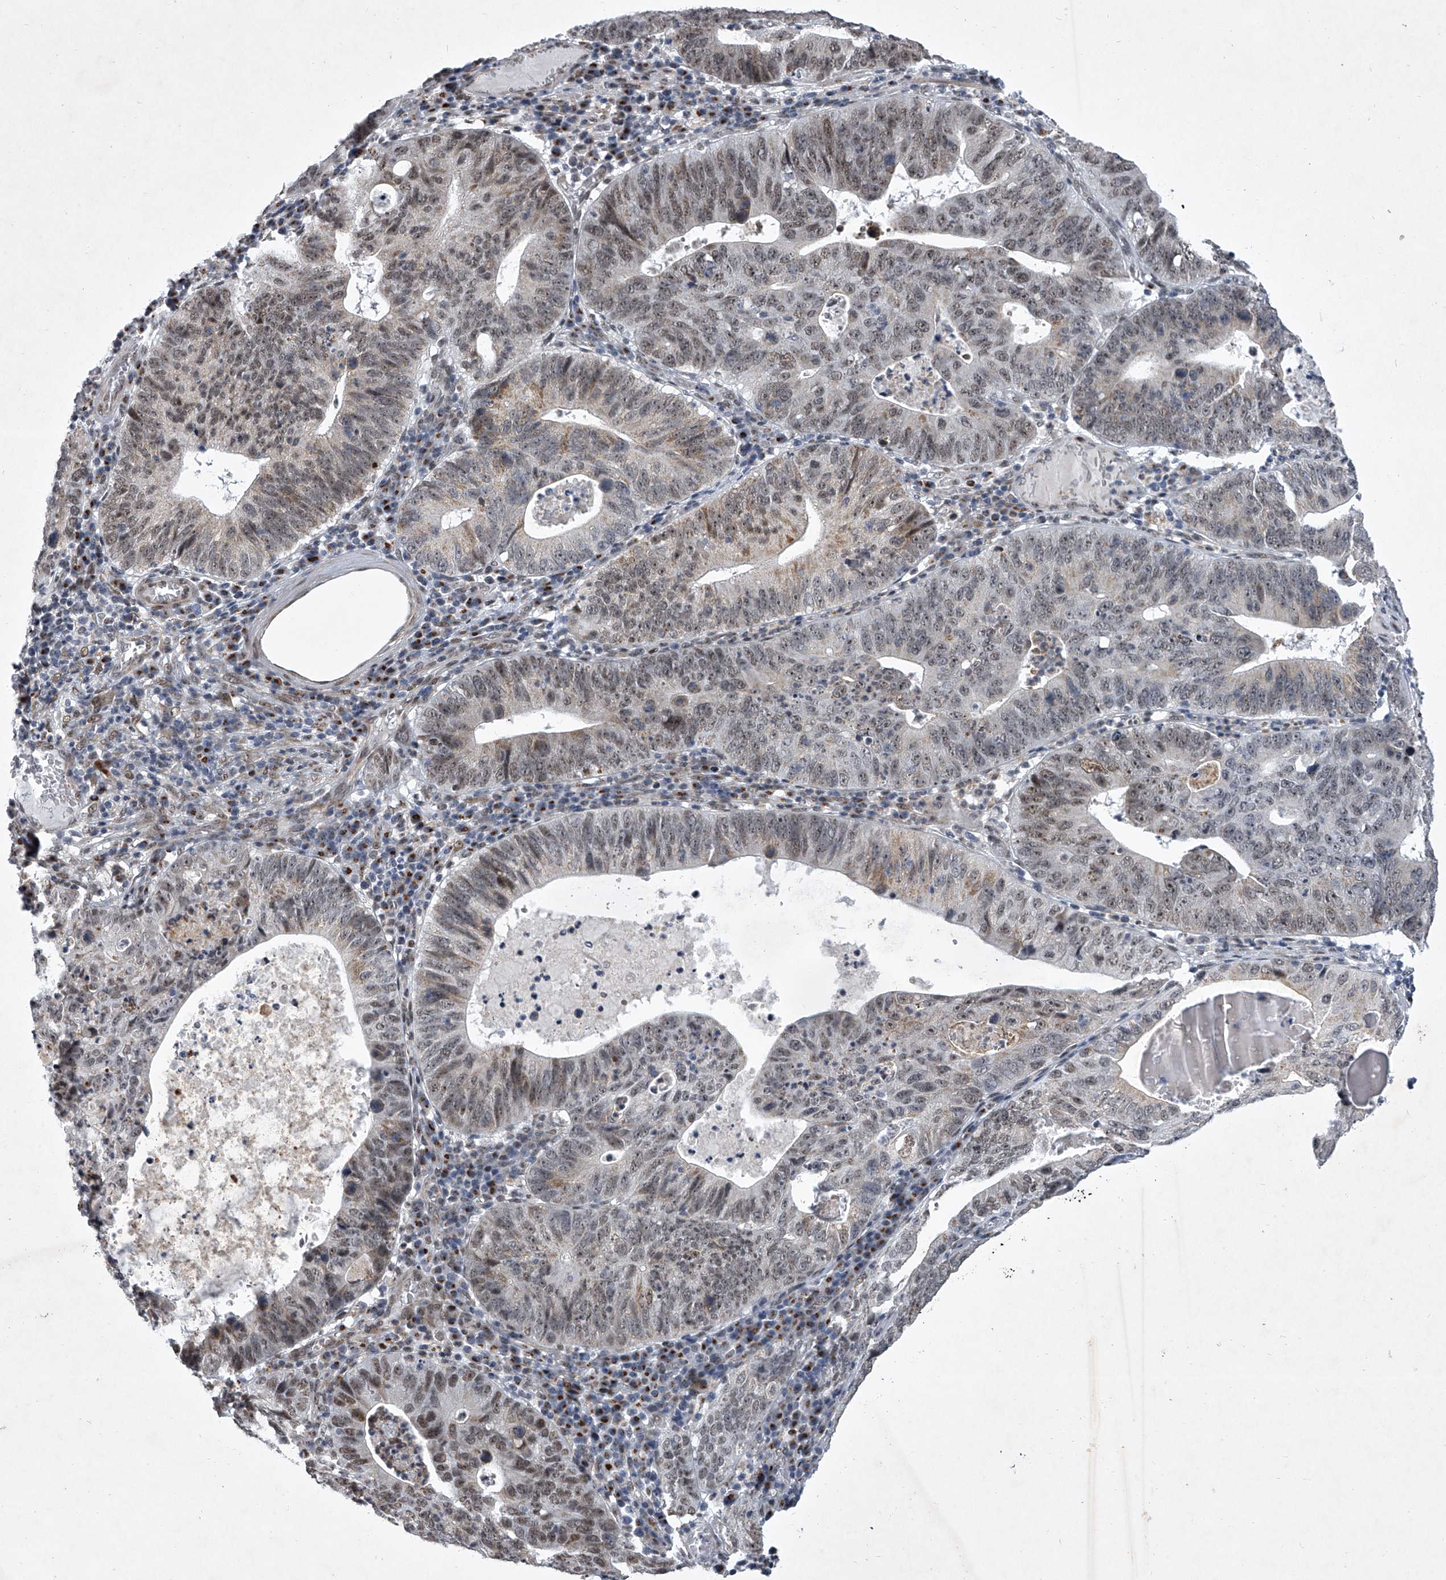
{"staining": {"intensity": "moderate", "quantity": "<25%", "location": "nuclear"}, "tissue": "stomach cancer", "cell_type": "Tumor cells", "image_type": "cancer", "snomed": [{"axis": "morphology", "description": "Adenocarcinoma, NOS"}, {"axis": "topography", "description": "Stomach"}], "caption": "The immunohistochemical stain shows moderate nuclear expression in tumor cells of stomach cancer (adenocarcinoma) tissue.", "gene": "MLLT1", "patient": {"sex": "male", "age": 59}}